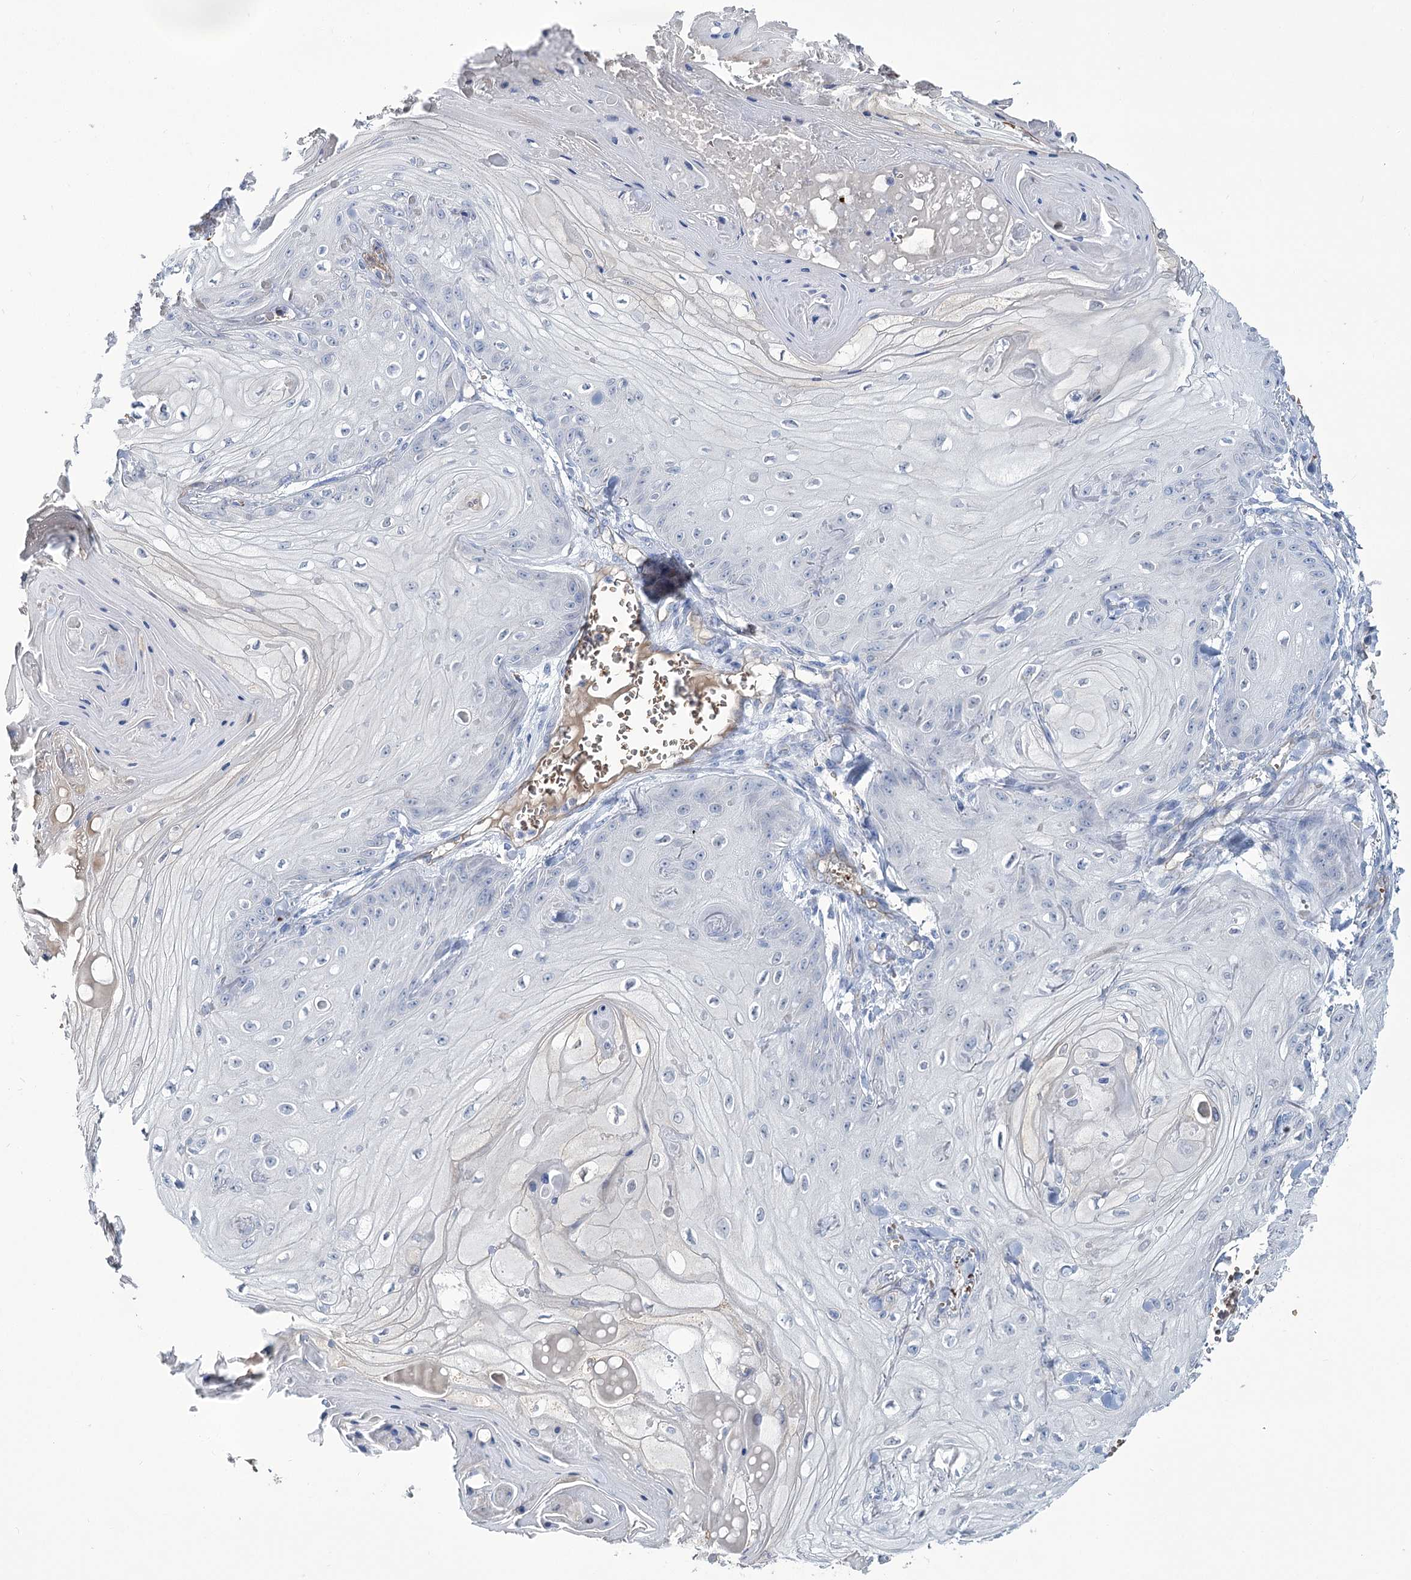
{"staining": {"intensity": "negative", "quantity": "none", "location": "none"}, "tissue": "skin cancer", "cell_type": "Tumor cells", "image_type": "cancer", "snomed": [{"axis": "morphology", "description": "Squamous cell carcinoma, NOS"}, {"axis": "topography", "description": "Skin"}], "caption": "Tumor cells show no significant expression in squamous cell carcinoma (skin). (Brightfield microscopy of DAB immunohistochemistry at high magnification).", "gene": "GBF1", "patient": {"sex": "male", "age": 74}}